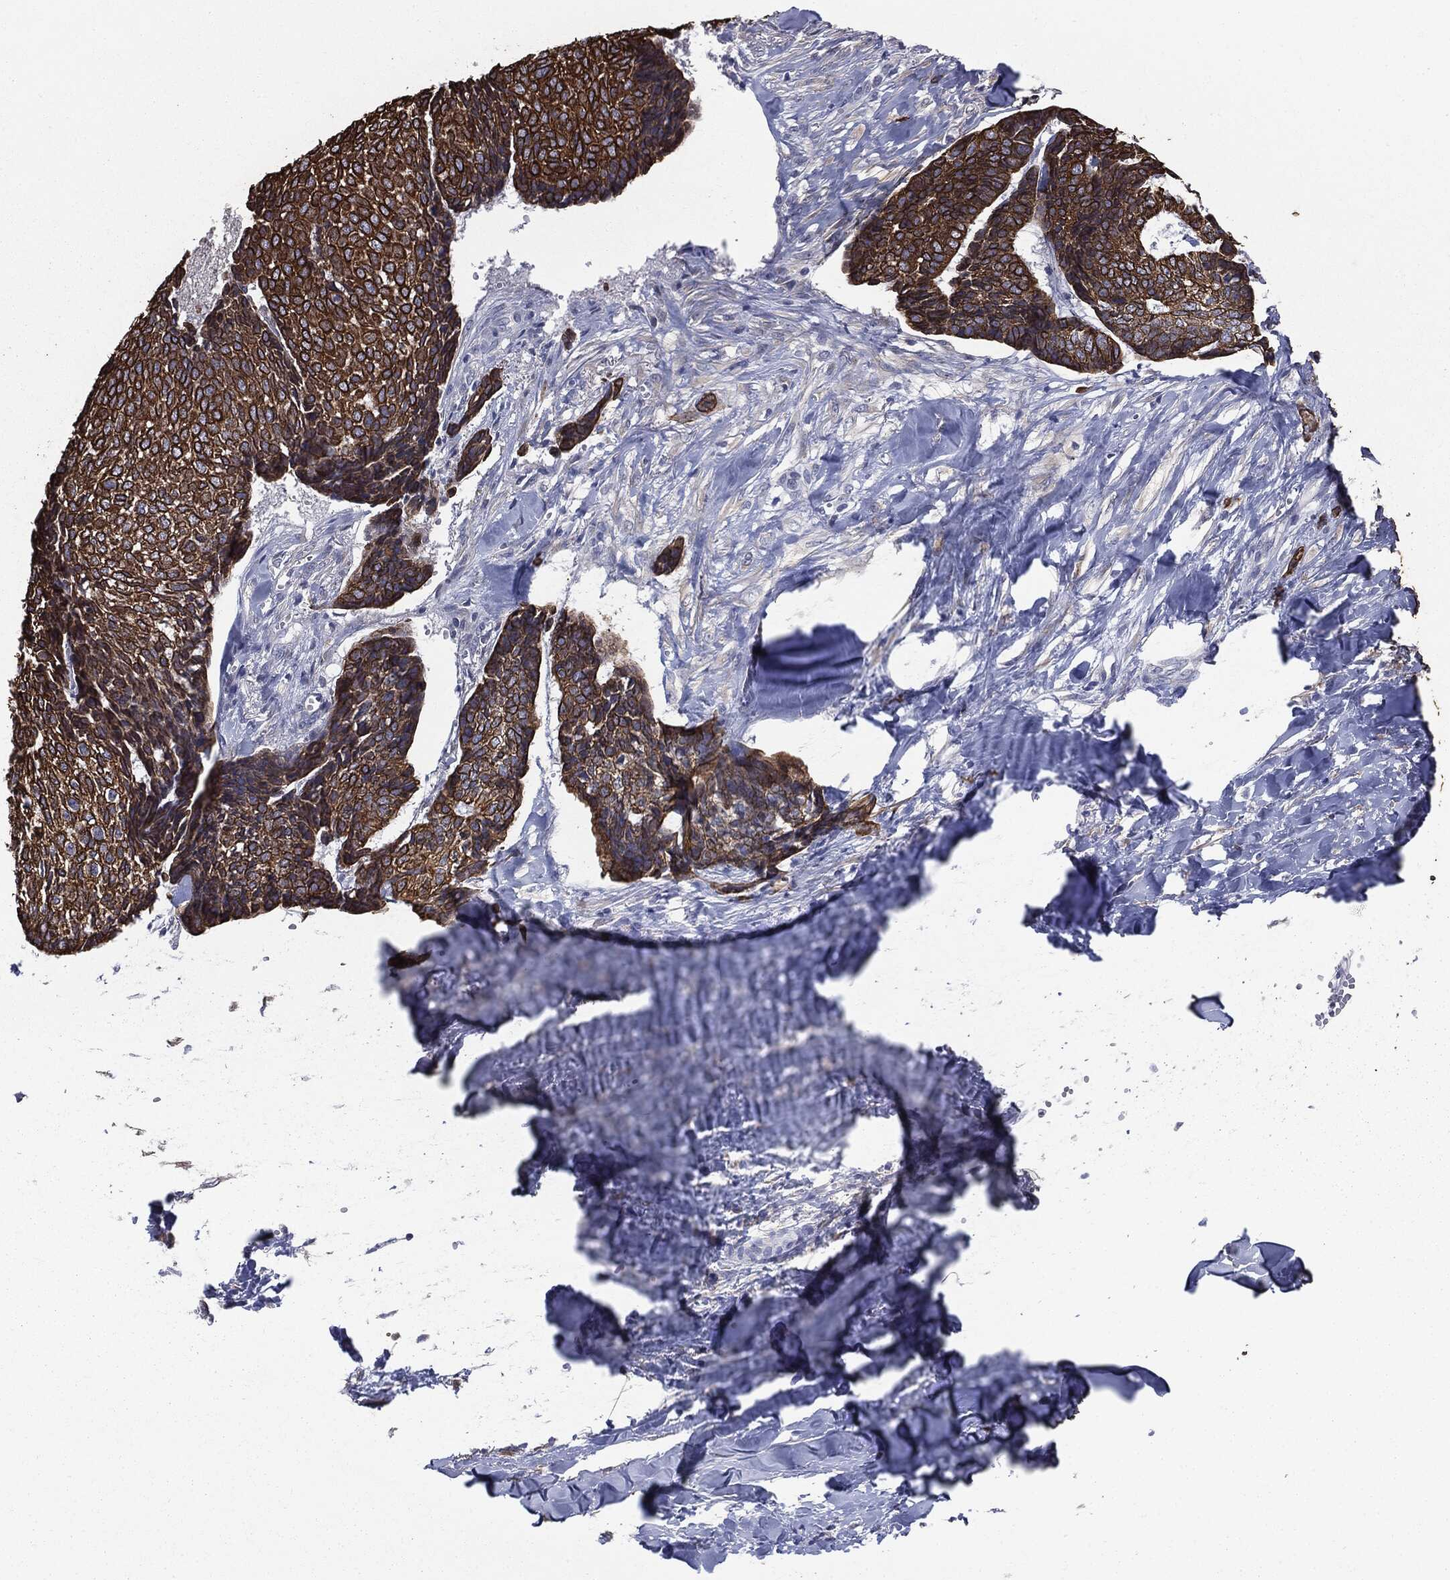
{"staining": {"intensity": "strong", "quantity": ">75%", "location": "cytoplasmic/membranous"}, "tissue": "skin cancer", "cell_type": "Tumor cells", "image_type": "cancer", "snomed": [{"axis": "morphology", "description": "Basal cell carcinoma"}, {"axis": "topography", "description": "Skin"}], "caption": "Basal cell carcinoma (skin) stained with a protein marker reveals strong staining in tumor cells.", "gene": "KRT5", "patient": {"sex": "male", "age": 86}}